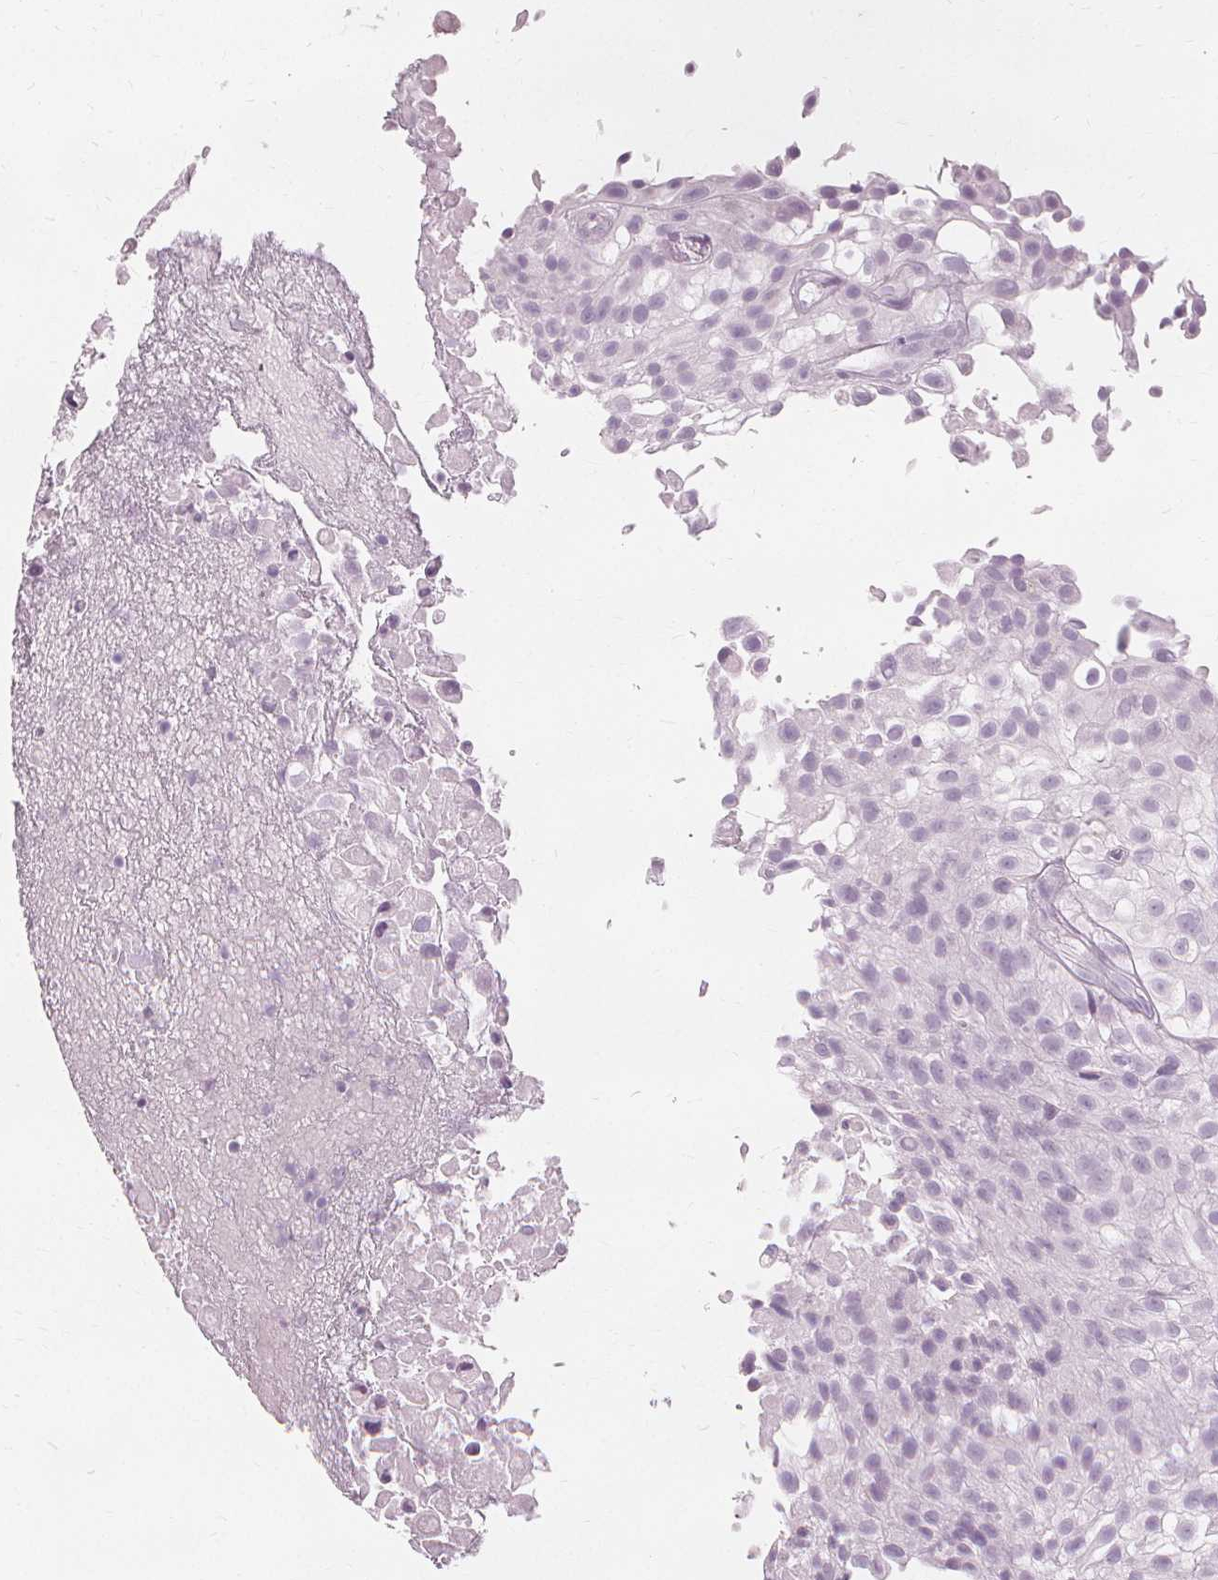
{"staining": {"intensity": "negative", "quantity": "none", "location": "none"}, "tissue": "urothelial cancer", "cell_type": "Tumor cells", "image_type": "cancer", "snomed": [{"axis": "morphology", "description": "Urothelial carcinoma, High grade"}, {"axis": "topography", "description": "Urinary bladder"}], "caption": "High power microscopy micrograph of an immunohistochemistry (IHC) image of high-grade urothelial carcinoma, revealing no significant positivity in tumor cells.", "gene": "TFF1", "patient": {"sex": "male", "age": 56}}